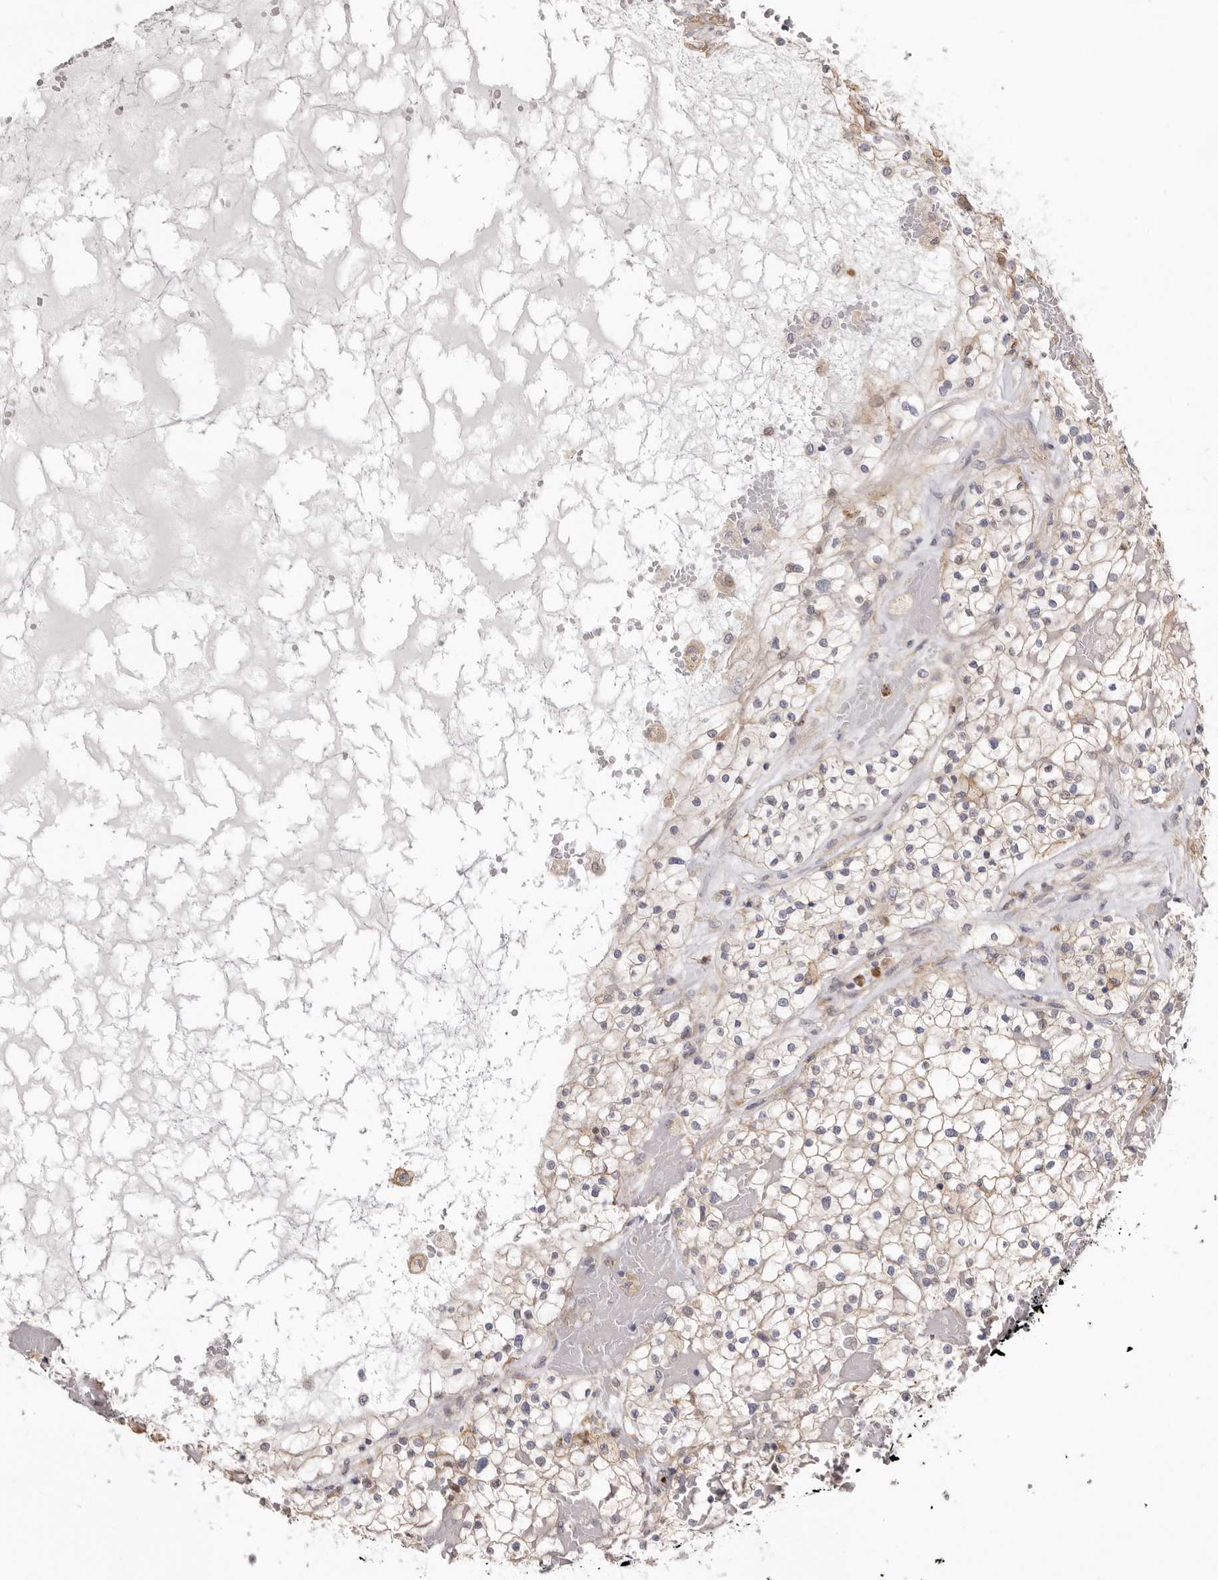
{"staining": {"intensity": "negative", "quantity": "none", "location": "none"}, "tissue": "renal cancer", "cell_type": "Tumor cells", "image_type": "cancer", "snomed": [{"axis": "morphology", "description": "Normal tissue, NOS"}, {"axis": "morphology", "description": "Adenocarcinoma, NOS"}, {"axis": "topography", "description": "Kidney"}], "caption": "Immunohistochemical staining of renal cancer shows no significant staining in tumor cells.", "gene": "MSRB2", "patient": {"sex": "male", "age": 68}}